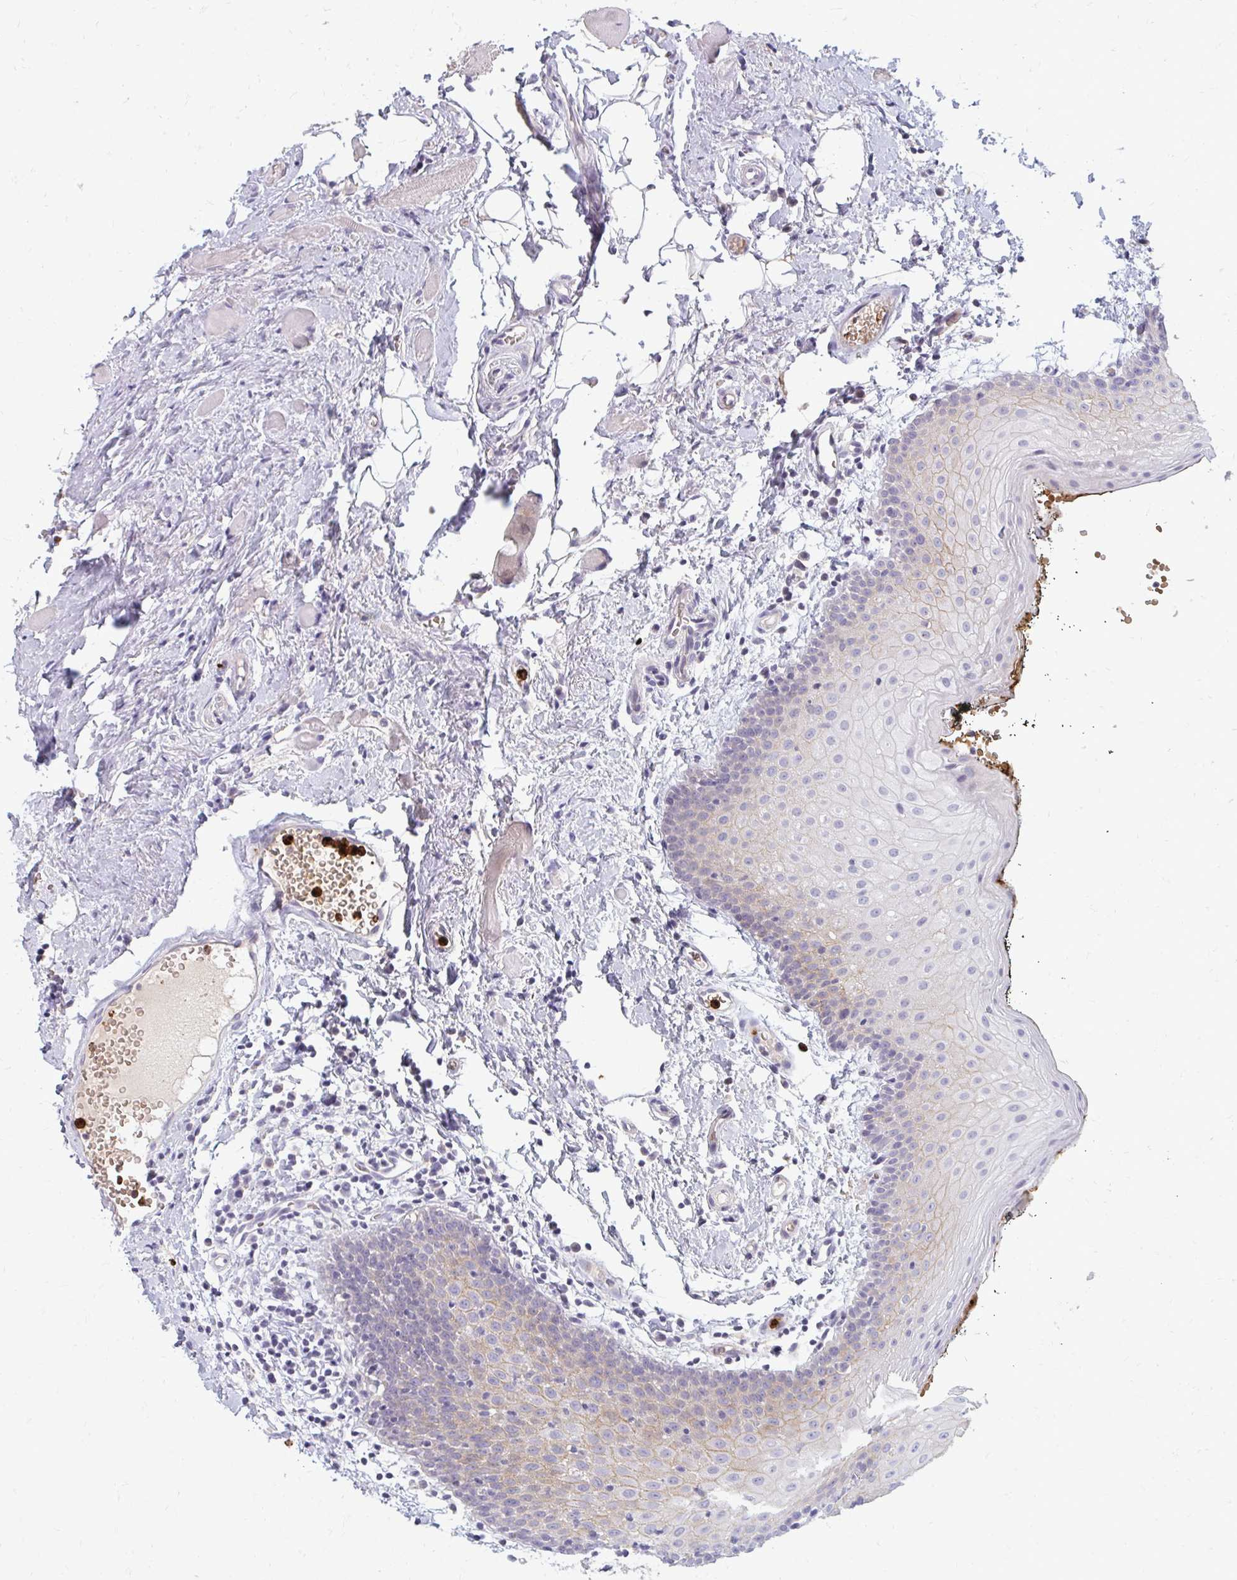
{"staining": {"intensity": "weak", "quantity": "<25%", "location": "cytoplasmic/membranous"}, "tissue": "oral mucosa", "cell_type": "Squamous epithelial cells", "image_type": "normal", "snomed": [{"axis": "morphology", "description": "Normal tissue, NOS"}, {"axis": "morphology", "description": "Squamous cell carcinoma, NOS"}, {"axis": "topography", "description": "Oral tissue"}, {"axis": "topography", "description": "Head-Neck"}], "caption": "High power microscopy micrograph of an immunohistochemistry image of normal oral mucosa, revealing no significant expression in squamous epithelial cells. (Brightfield microscopy of DAB (3,3'-diaminobenzidine) immunohistochemistry at high magnification).", "gene": "RAB33A", "patient": {"sex": "male", "age": 58}}